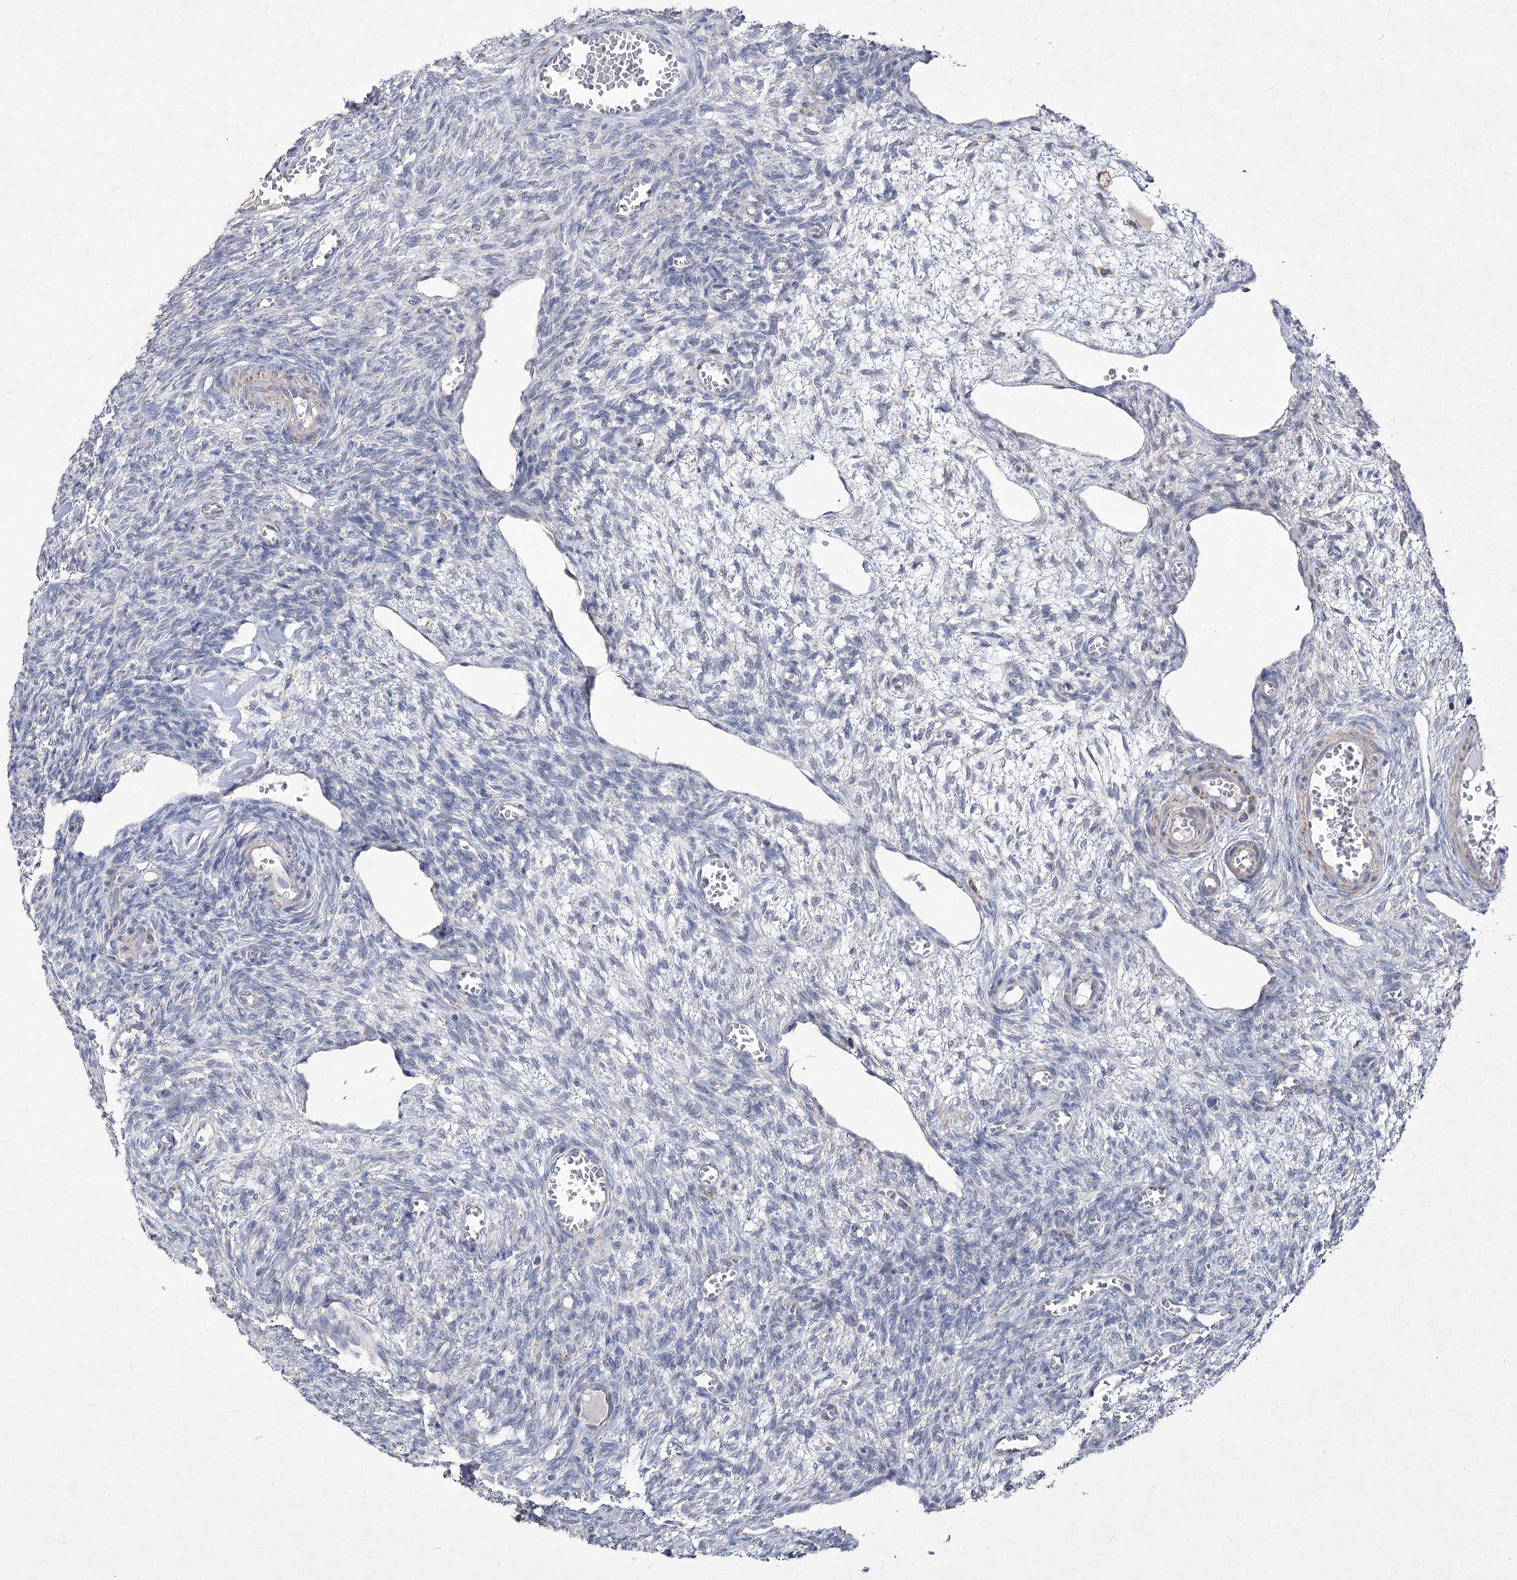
{"staining": {"intensity": "negative", "quantity": "none", "location": "none"}, "tissue": "ovary", "cell_type": "Ovarian stroma cells", "image_type": "normal", "snomed": [{"axis": "morphology", "description": "Normal tissue, NOS"}, {"axis": "topography", "description": "Ovary"}], "caption": "Ovary was stained to show a protein in brown. There is no significant positivity in ovarian stroma cells. (Brightfield microscopy of DAB (3,3'-diaminobenzidine) immunohistochemistry (IHC) at high magnification).", "gene": "PDHB", "patient": {"sex": "female", "age": 27}}